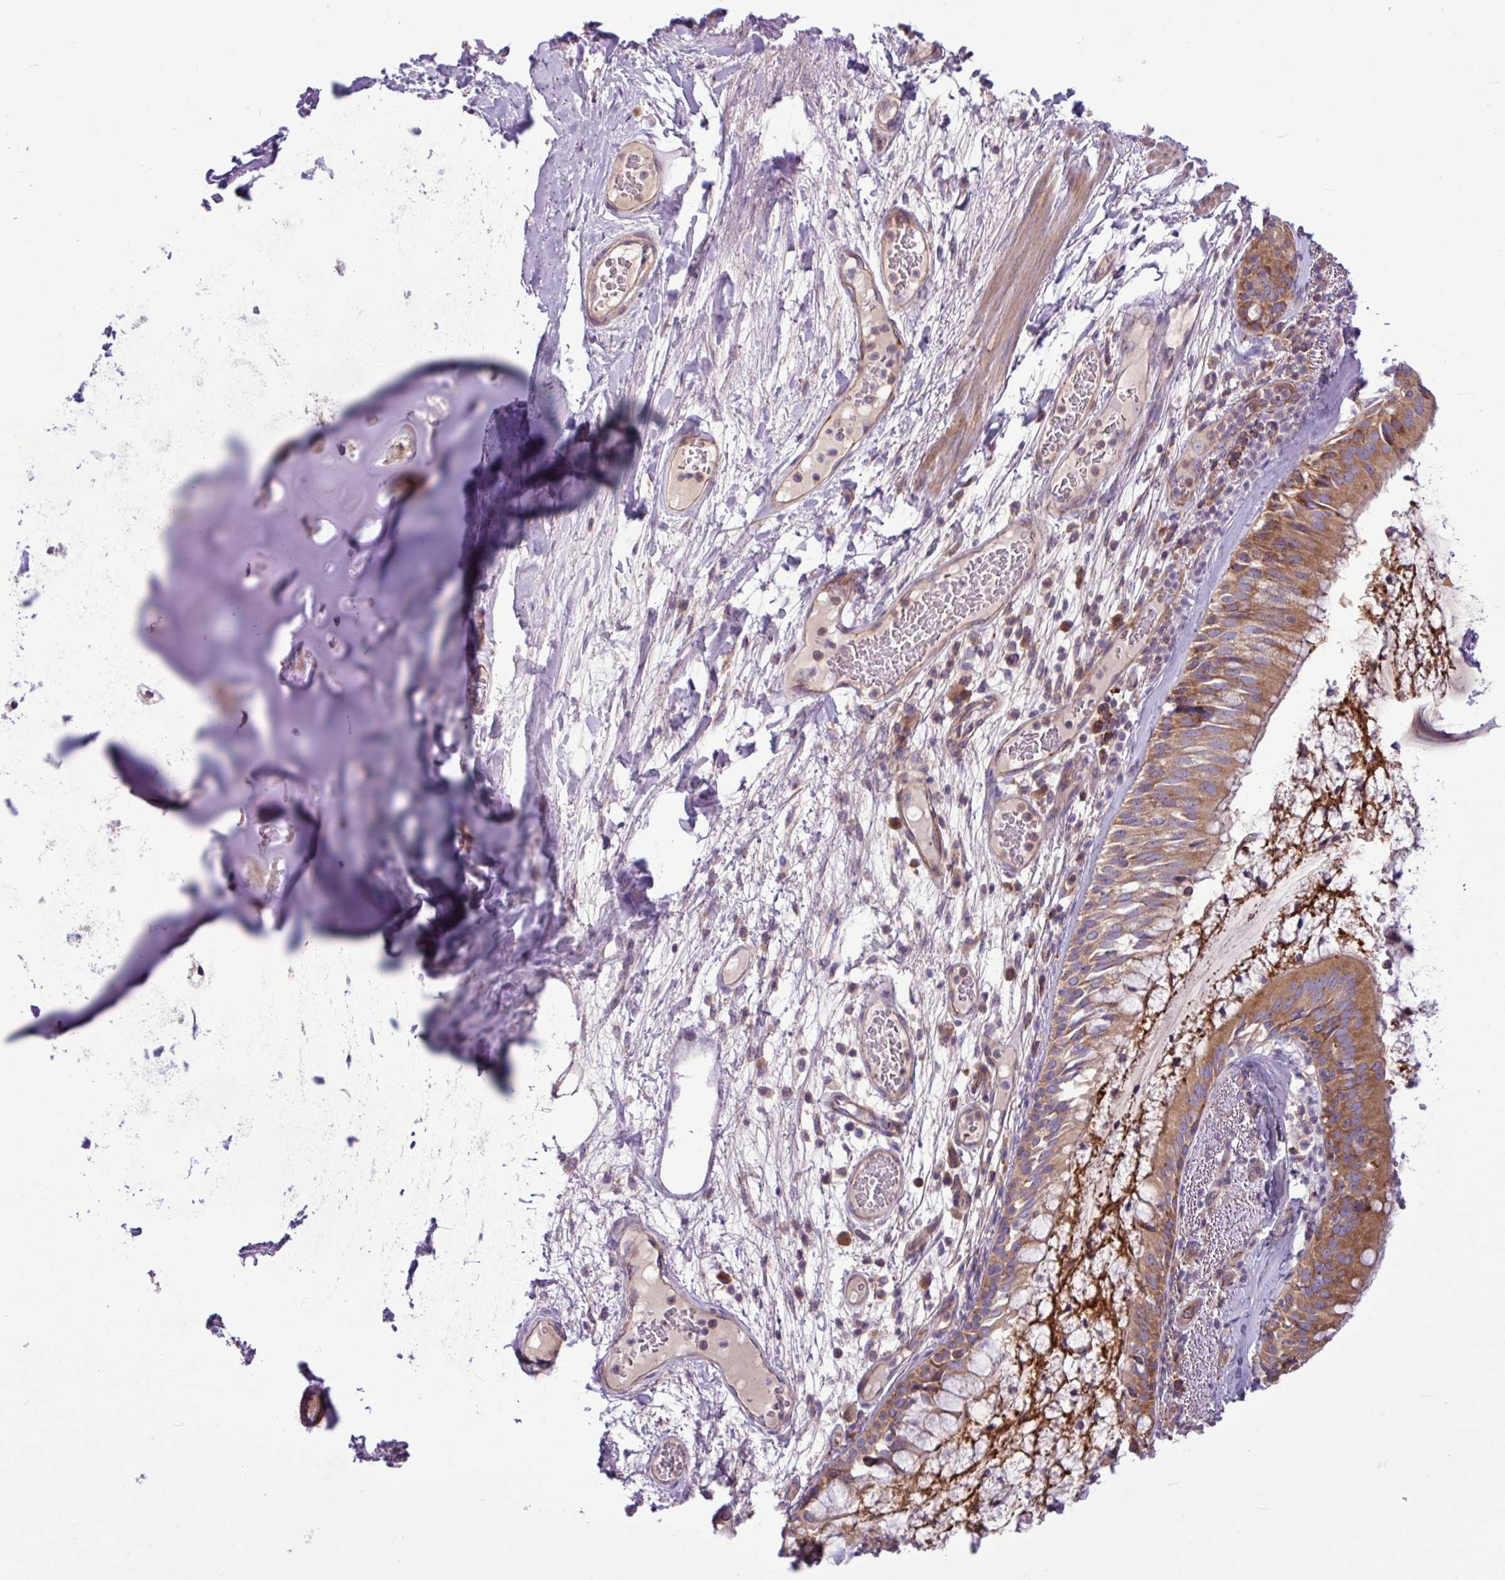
{"staining": {"intensity": "strong", "quantity": ">75%", "location": "cytoplasmic/membranous"}, "tissue": "bronchus", "cell_type": "Respiratory epithelial cells", "image_type": "normal", "snomed": [{"axis": "morphology", "description": "Normal tissue, NOS"}, {"axis": "topography", "description": "Cartilage tissue"}, {"axis": "topography", "description": "Bronchus"}], "caption": "A brown stain highlights strong cytoplasmic/membranous staining of a protein in respiratory epithelial cells of benign bronchus.", "gene": "MROH2A", "patient": {"sex": "male", "age": 63}}